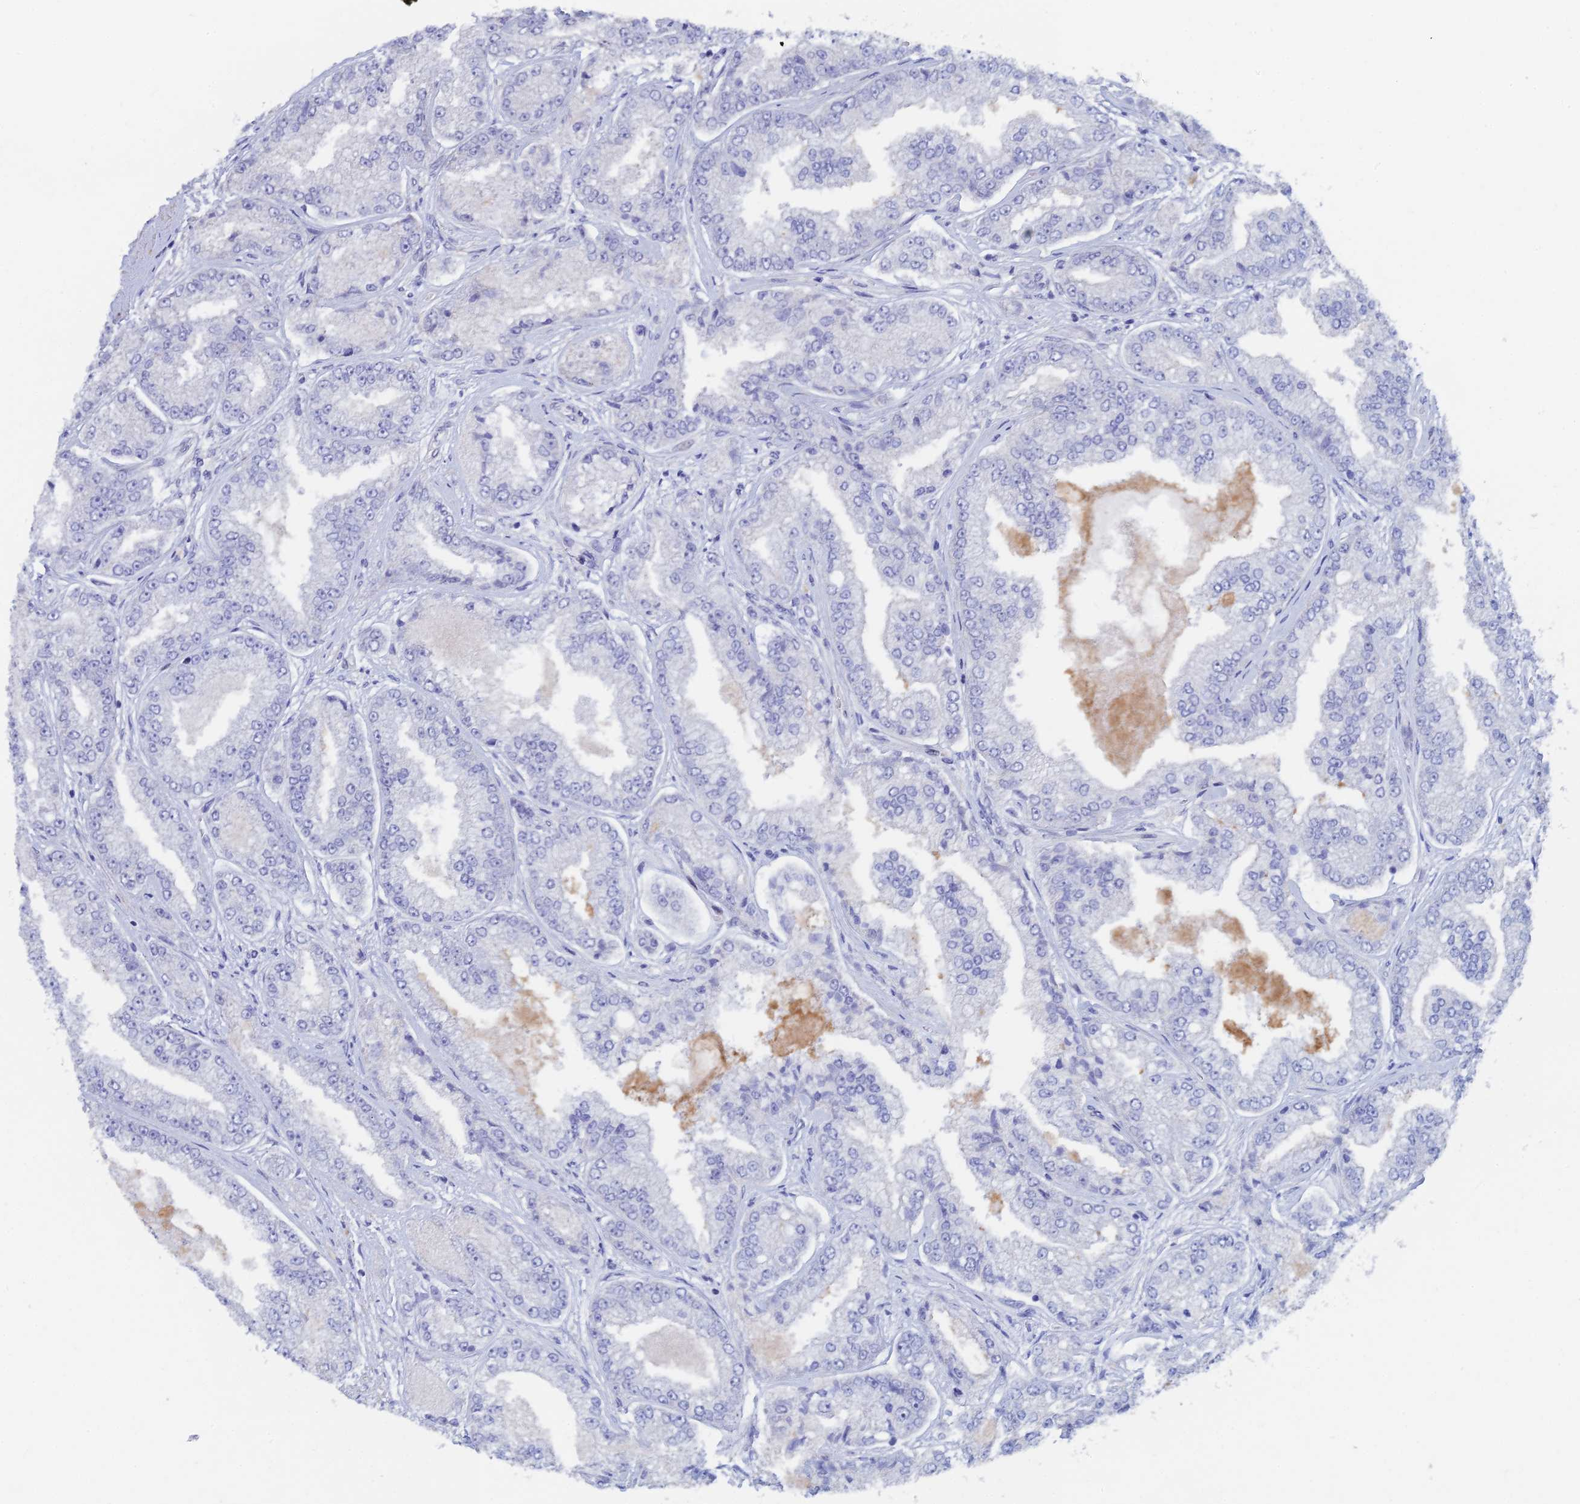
{"staining": {"intensity": "negative", "quantity": "none", "location": "none"}, "tissue": "prostate cancer", "cell_type": "Tumor cells", "image_type": "cancer", "snomed": [{"axis": "morphology", "description": "Adenocarcinoma, High grade"}, {"axis": "topography", "description": "Prostate"}], "caption": "Prostate cancer stained for a protein using immunohistochemistry reveals no expression tumor cells.", "gene": "DRGX", "patient": {"sex": "male", "age": 71}}